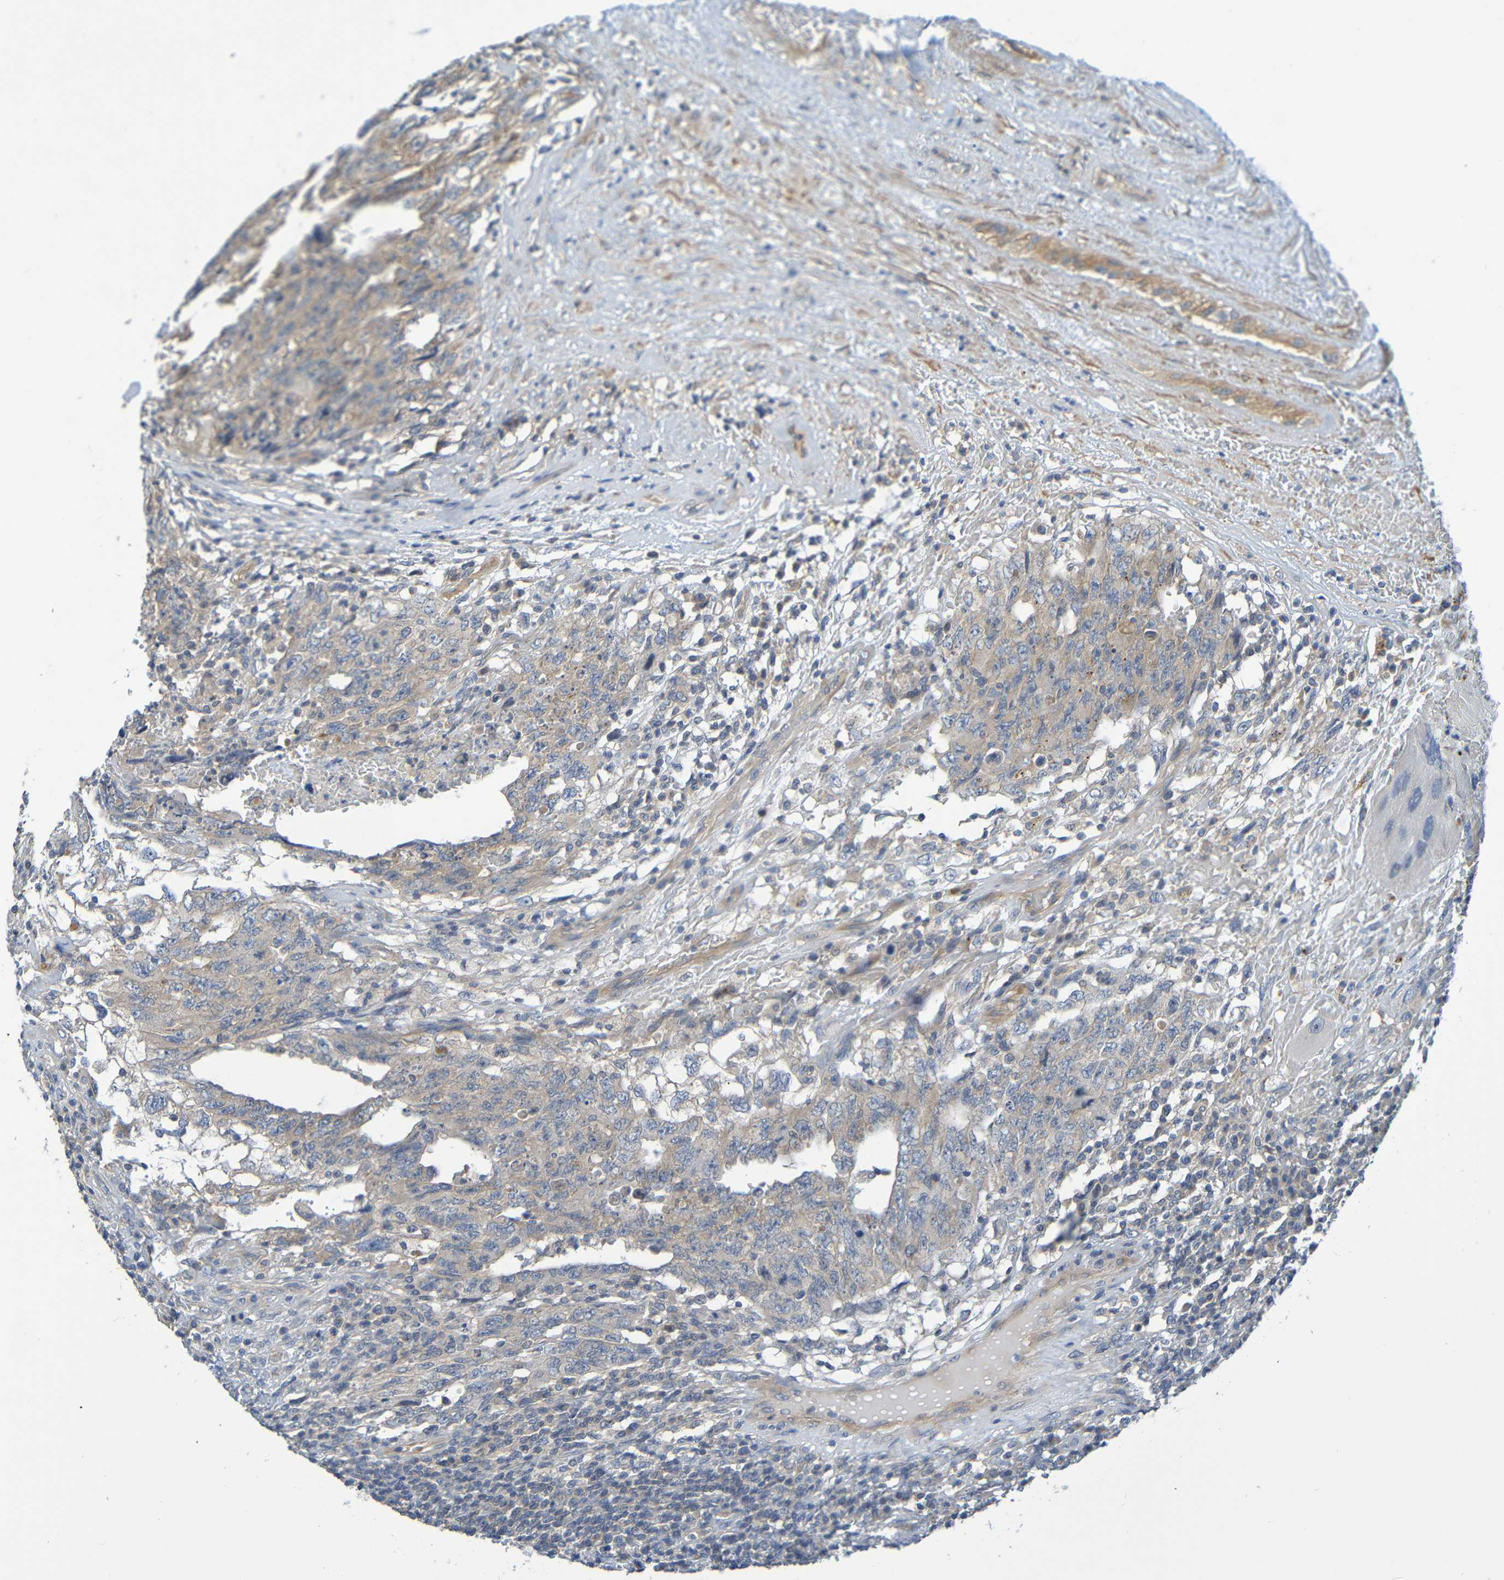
{"staining": {"intensity": "weak", "quantity": ">75%", "location": "cytoplasmic/membranous"}, "tissue": "testis cancer", "cell_type": "Tumor cells", "image_type": "cancer", "snomed": [{"axis": "morphology", "description": "Carcinoma, Embryonal, NOS"}, {"axis": "topography", "description": "Testis"}], "caption": "A high-resolution photomicrograph shows immunohistochemistry (IHC) staining of testis cancer (embryonal carcinoma), which demonstrates weak cytoplasmic/membranous positivity in about >75% of tumor cells.", "gene": "CYP4F2", "patient": {"sex": "male", "age": 26}}